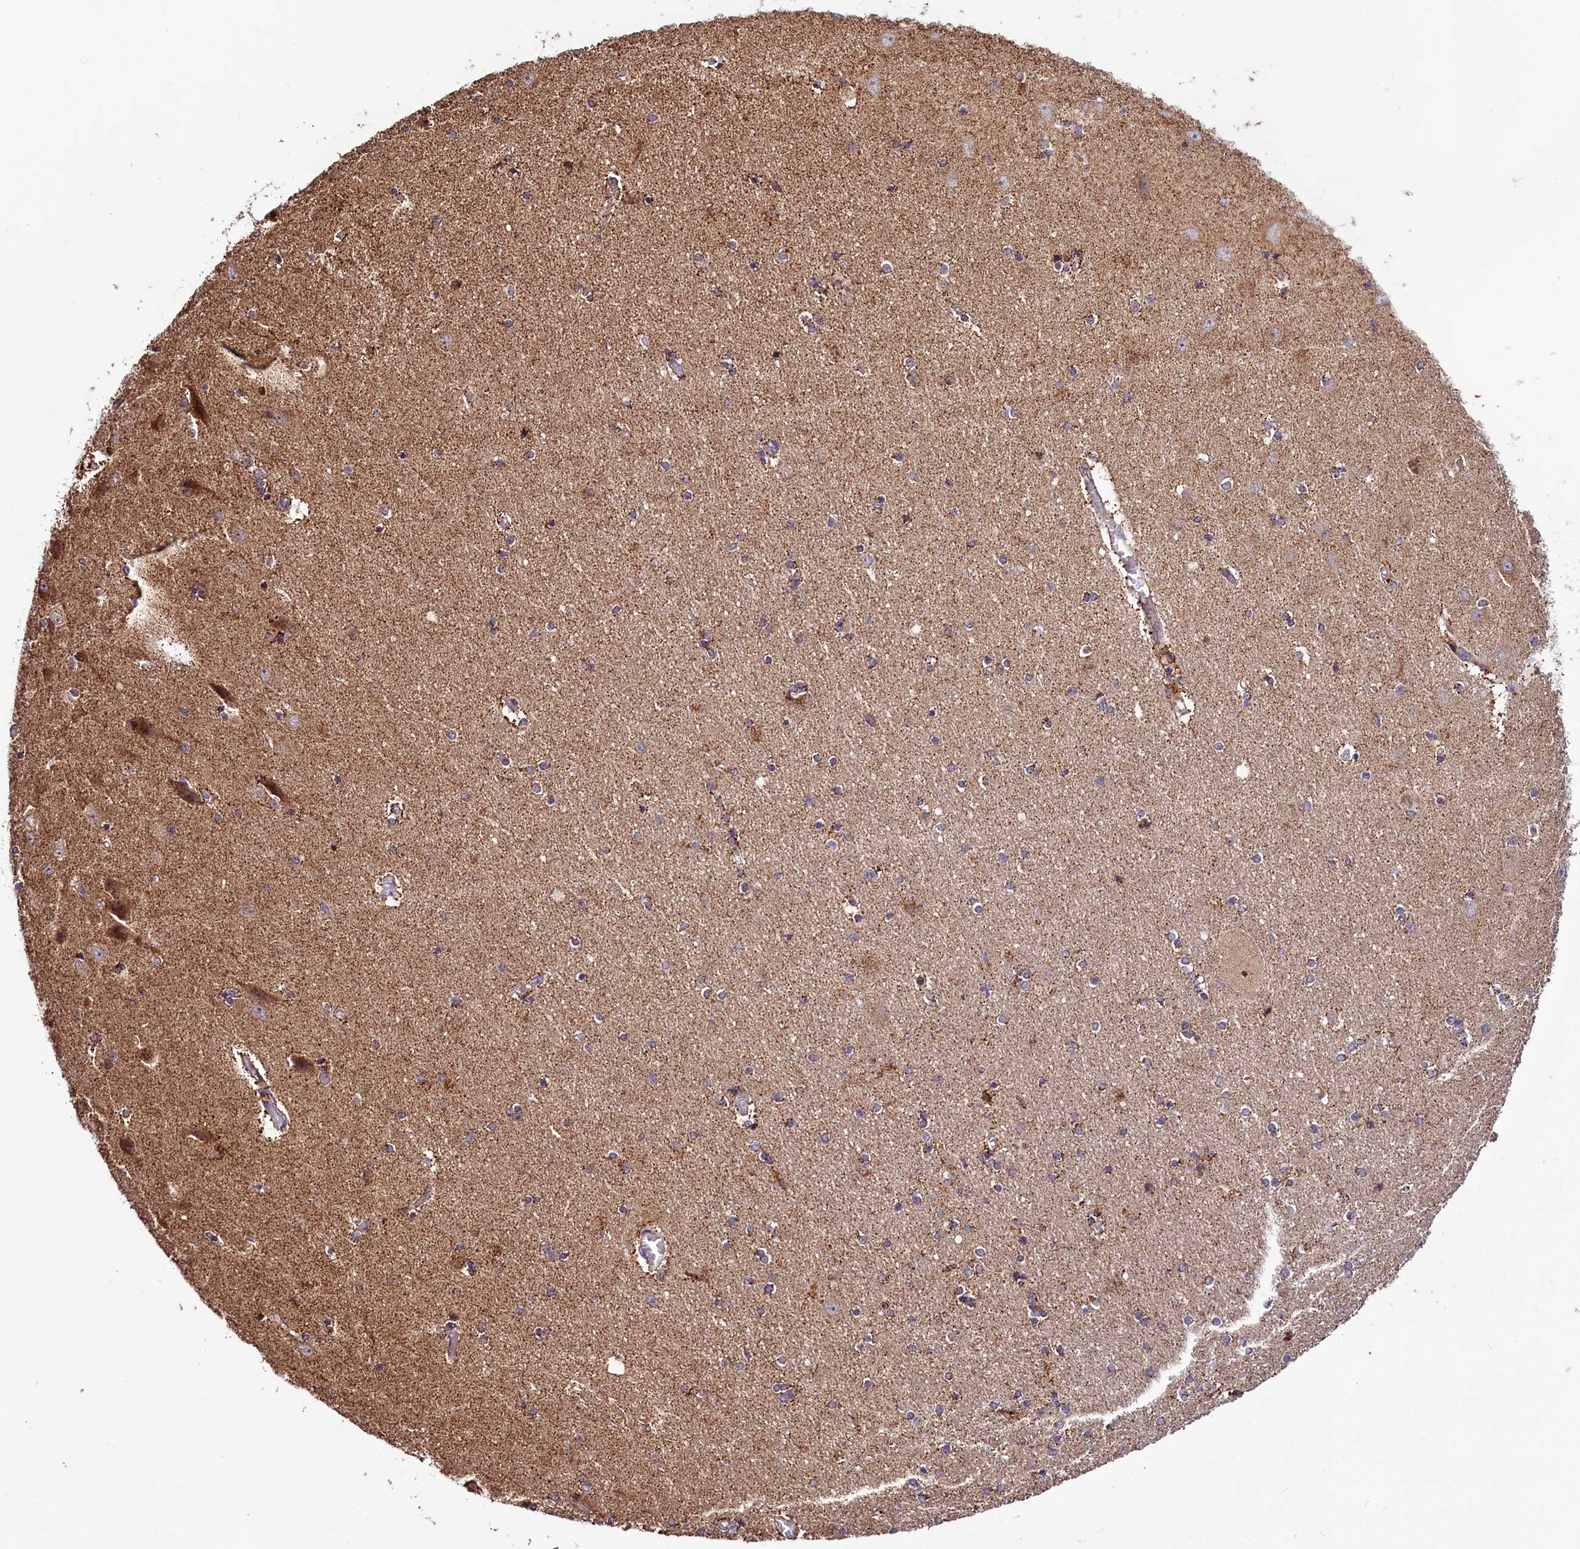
{"staining": {"intensity": "moderate", "quantity": "<25%", "location": "cytoplasmic/membranous"}, "tissue": "hippocampus", "cell_type": "Glial cells", "image_type": "normal", "snomed": [{"axis": "morphology", "description": "Normal tissue, NOS"}, {"axis": "topography", "description": "Hippocampus"}], "caption": "Protein staining of benign hippocampus exhibits moderate cytoplasmic/membranous expression in approximately <25% of glial cells. (brown staining indicates protein expression, while blue staining denotes nuclei).", "gene": "STARD5", "patient": {"sex": "female", "age": 54}}